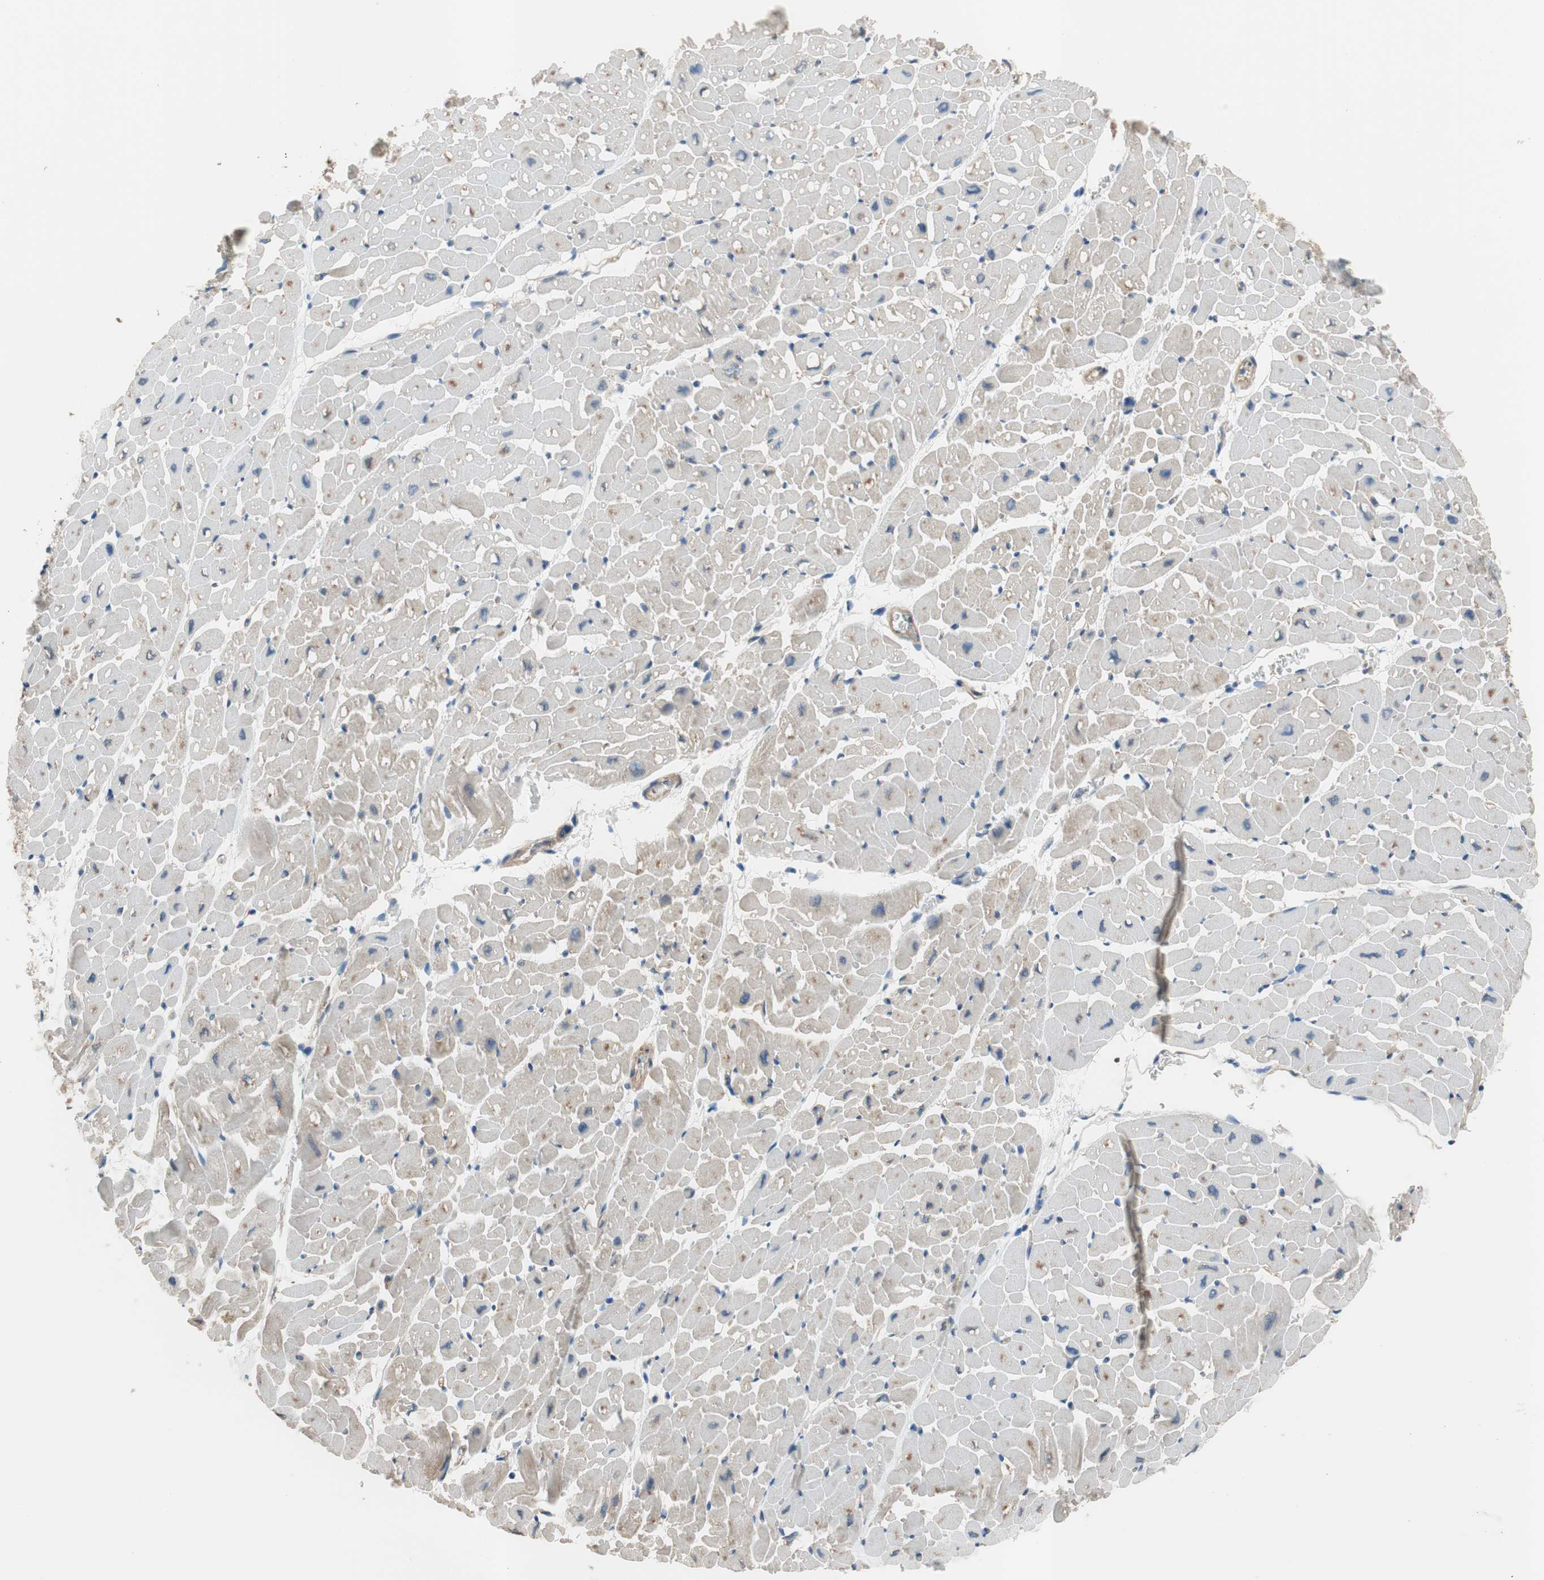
{"staining": {"intensity": "moderate", "quantity": "<25%", "location": "cytoplasmic/membranous"}, "tissue": "heart muscle", "cell_type": "Cardiomyocytes", "image_type": "normal", "snomed": [{"axis": "morphology", "description": "Normal tissue, NOS"}, {"axis": "topography", "description": "Heart"}], "caption": "IHC staining of unremarkable heart muscle, which displays low levels of moderate cytoplasmic/membranous staining in about <25% of cardiomyocytes indicating moderate cytoplasmic/membranous protein expression. The staining was performed using DAB (brown) for protein detection and nuclei were counterstained in hematoxylin (blue).", "gene": "CALML3", "patient": {"sex": "male", "age": 45}}